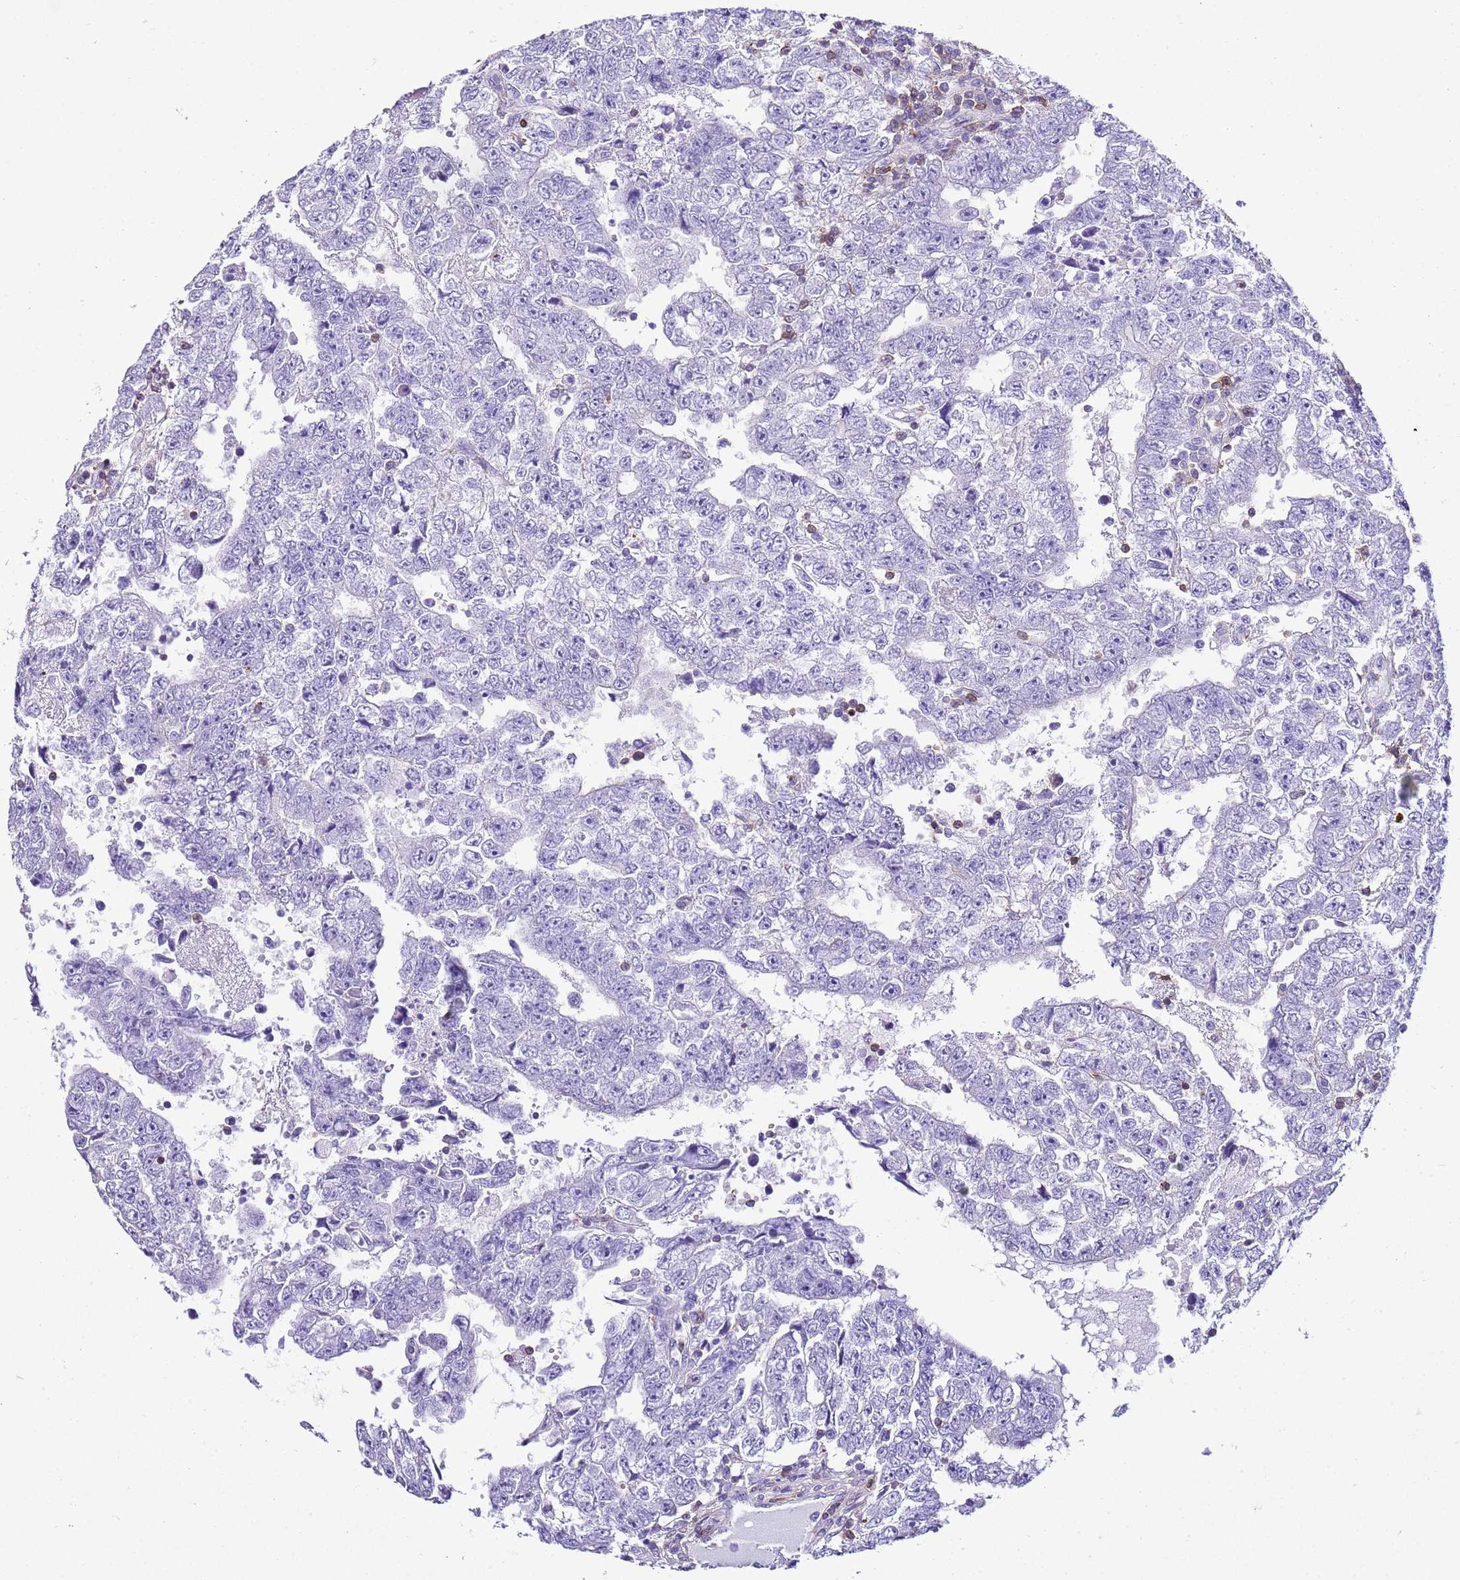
{"staining": {"intensity": "negative", "quantity": "none", "location": "none"}, "tissue": "testis cancer", "cell_type": "Tumor cells", "image_type": "cancer", "snomed": [{"axis": "morphology", "description": "Carcinoma, Embryonal, NOS"}, {"axis": "topography", "description": "Testis"}], "caption": "The photomicrograph reveals no staining of tumor cells in testis cancer (embryonal carcinoma).", "gene": "CNN2", "patient": {"sex": "male", "age": 25}}